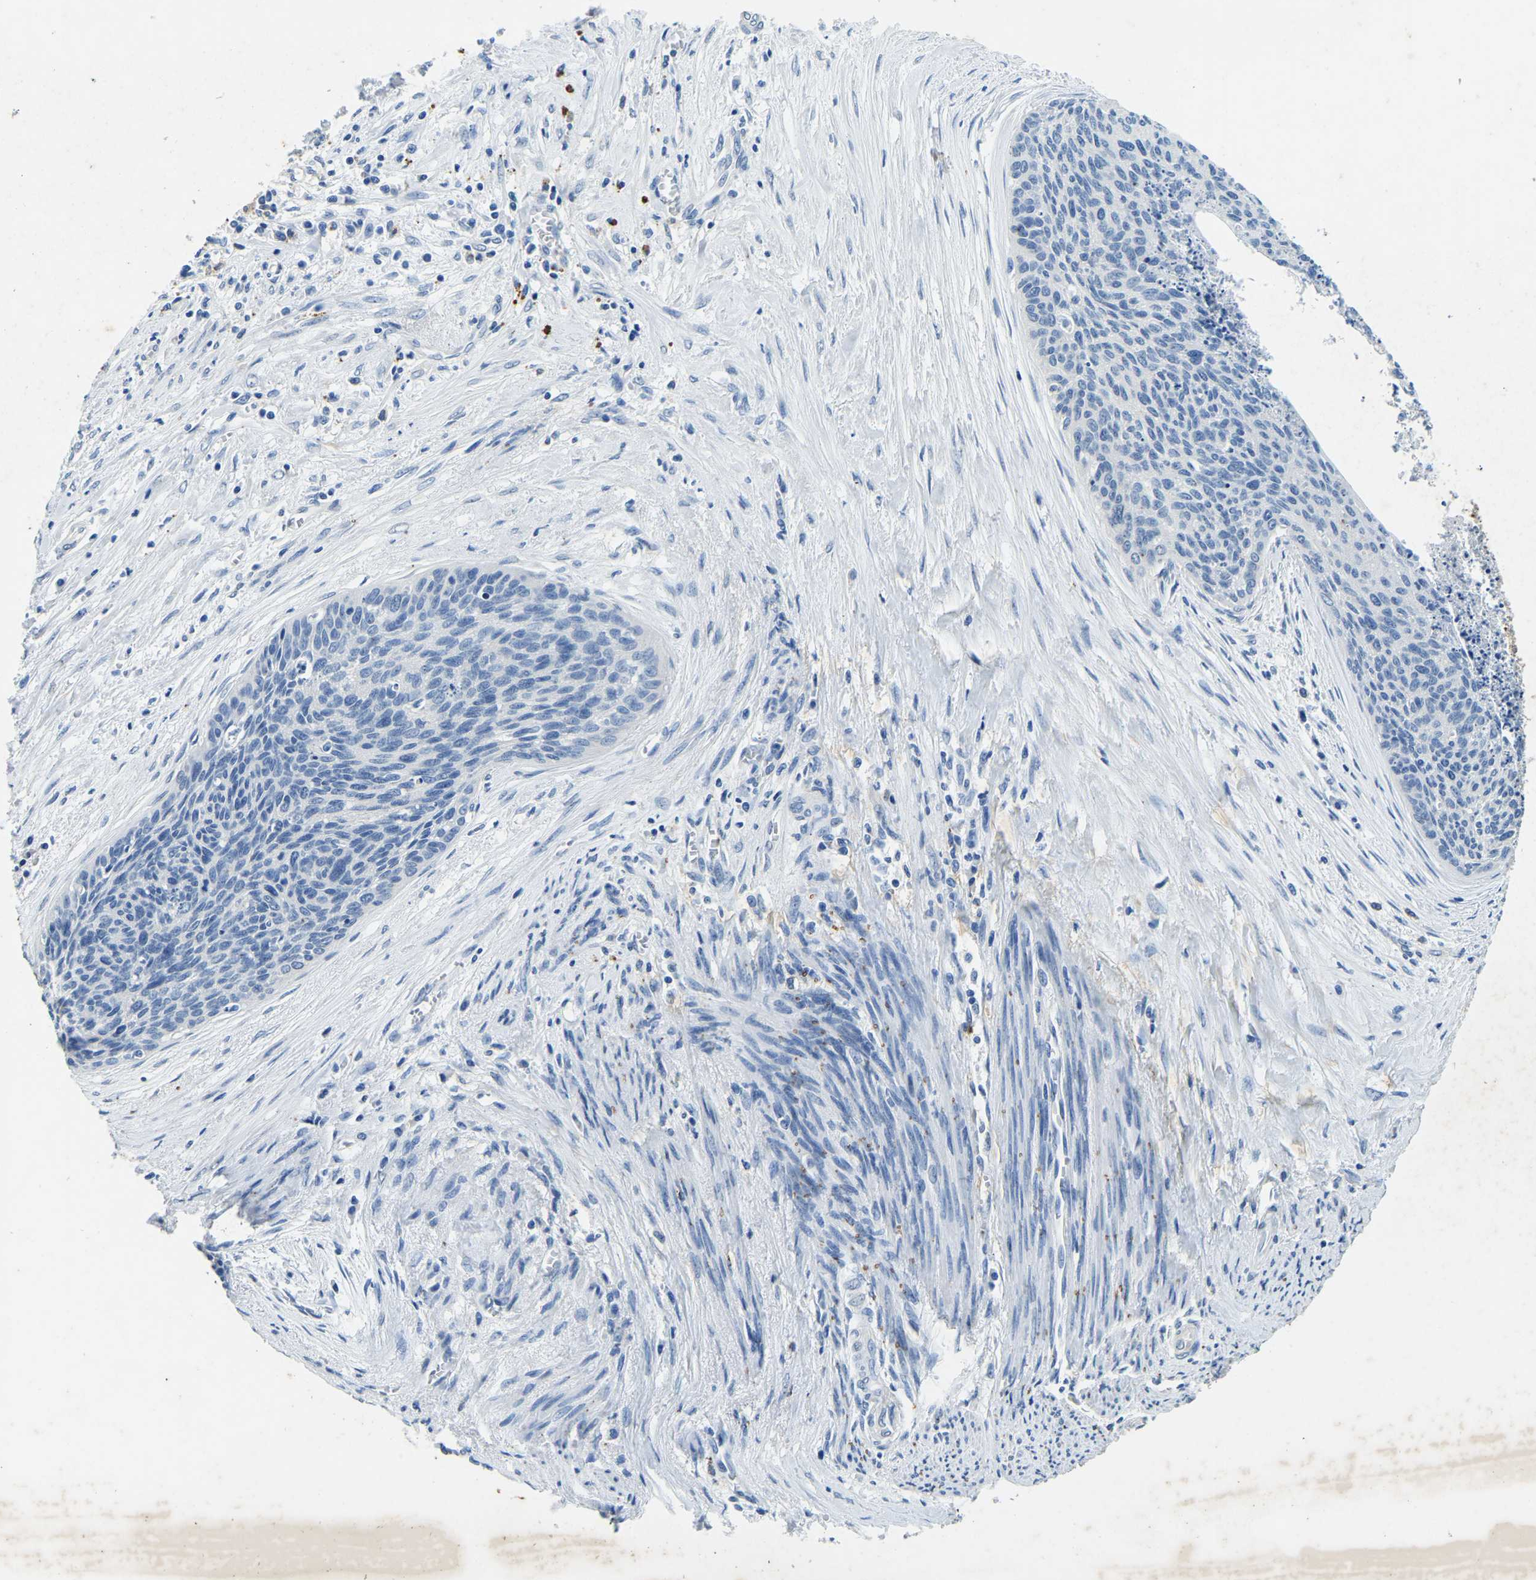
{"staining": {"intensity": "negative", "quantity": "none", "location": "none"}, "tissue": "cervical cancer", "cell_type": "Tumor cells", "image_type": "cancer", "snomed": [{"axis": "morphology", "description": "Squamous cell carcinoma, NOS"}, {"axis": "topography", "description": "Cervix"}], "caption": "This is a image of IHC staining of cervical cancer (squamous cell carcinoma), which shows no expression in tumor cells.", "gene": "UBN2", "patient": {"sex": "female", "age": 55}}